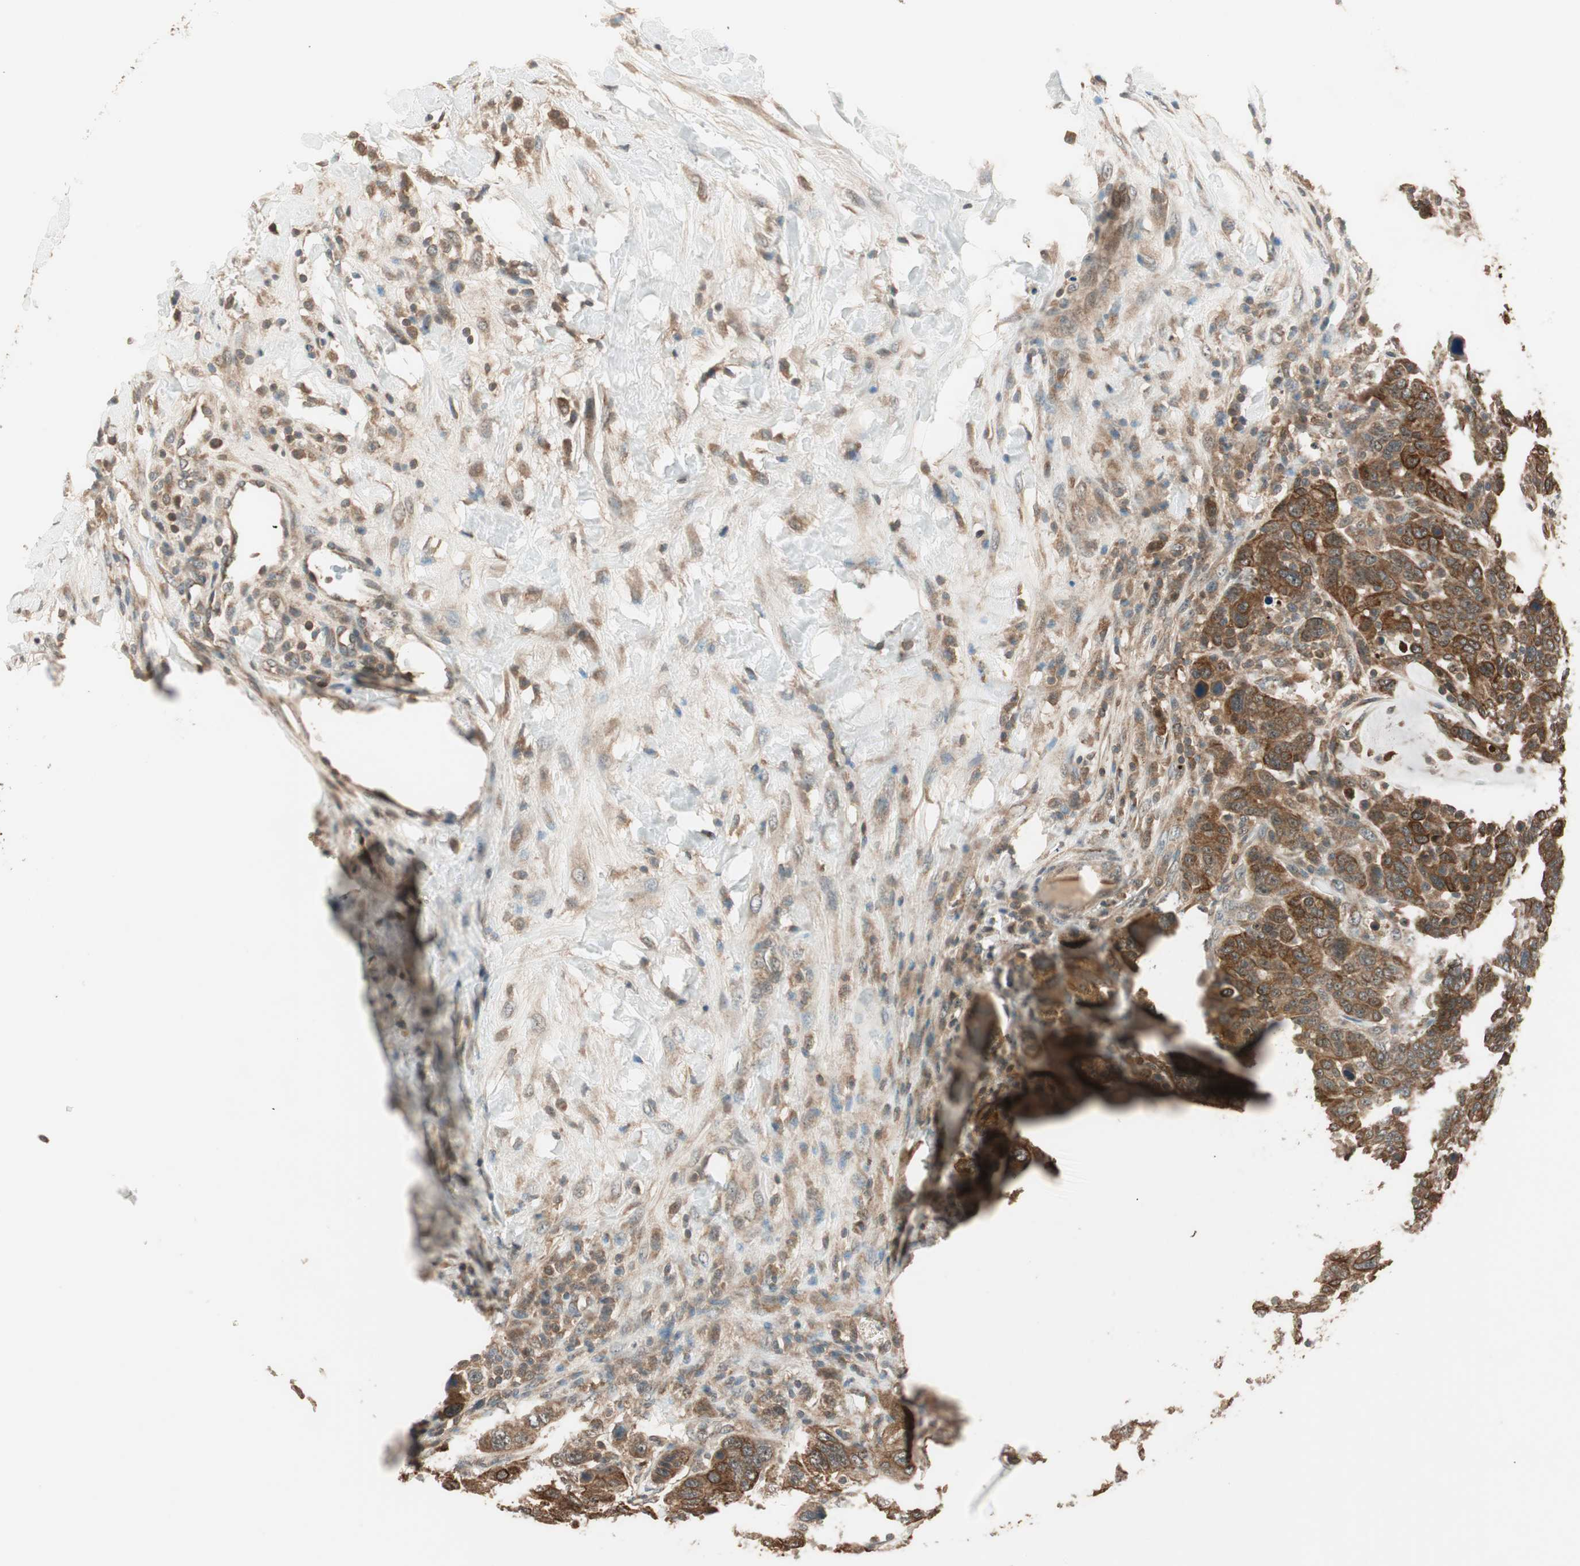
{"staining": {"intensity": "strong", "quantity": ">75%", "location": "cytoplasmic/membranous"}, "tissue": "breast cancer", "cell_type": "Tumor cells", "image_type": "cancer", "snomed": [{"axis": "morphology", "description": "Duct carcinoma"}, {"axis": "topography", "description": "Breast"}], "caption": "Immunohistochemistry (IHC) histopathology image of neoplastic tissue: human intraductal carcinoma (breast) stained using IHC exhibits high levels of strong protein expression localized specifically in the cytoplasmic/membranous of tumor cells, appearing as a cytoplasmic/membranous brown color.", "gene": "TRIM21", "patient": {"sex": "female", "age": 37}}